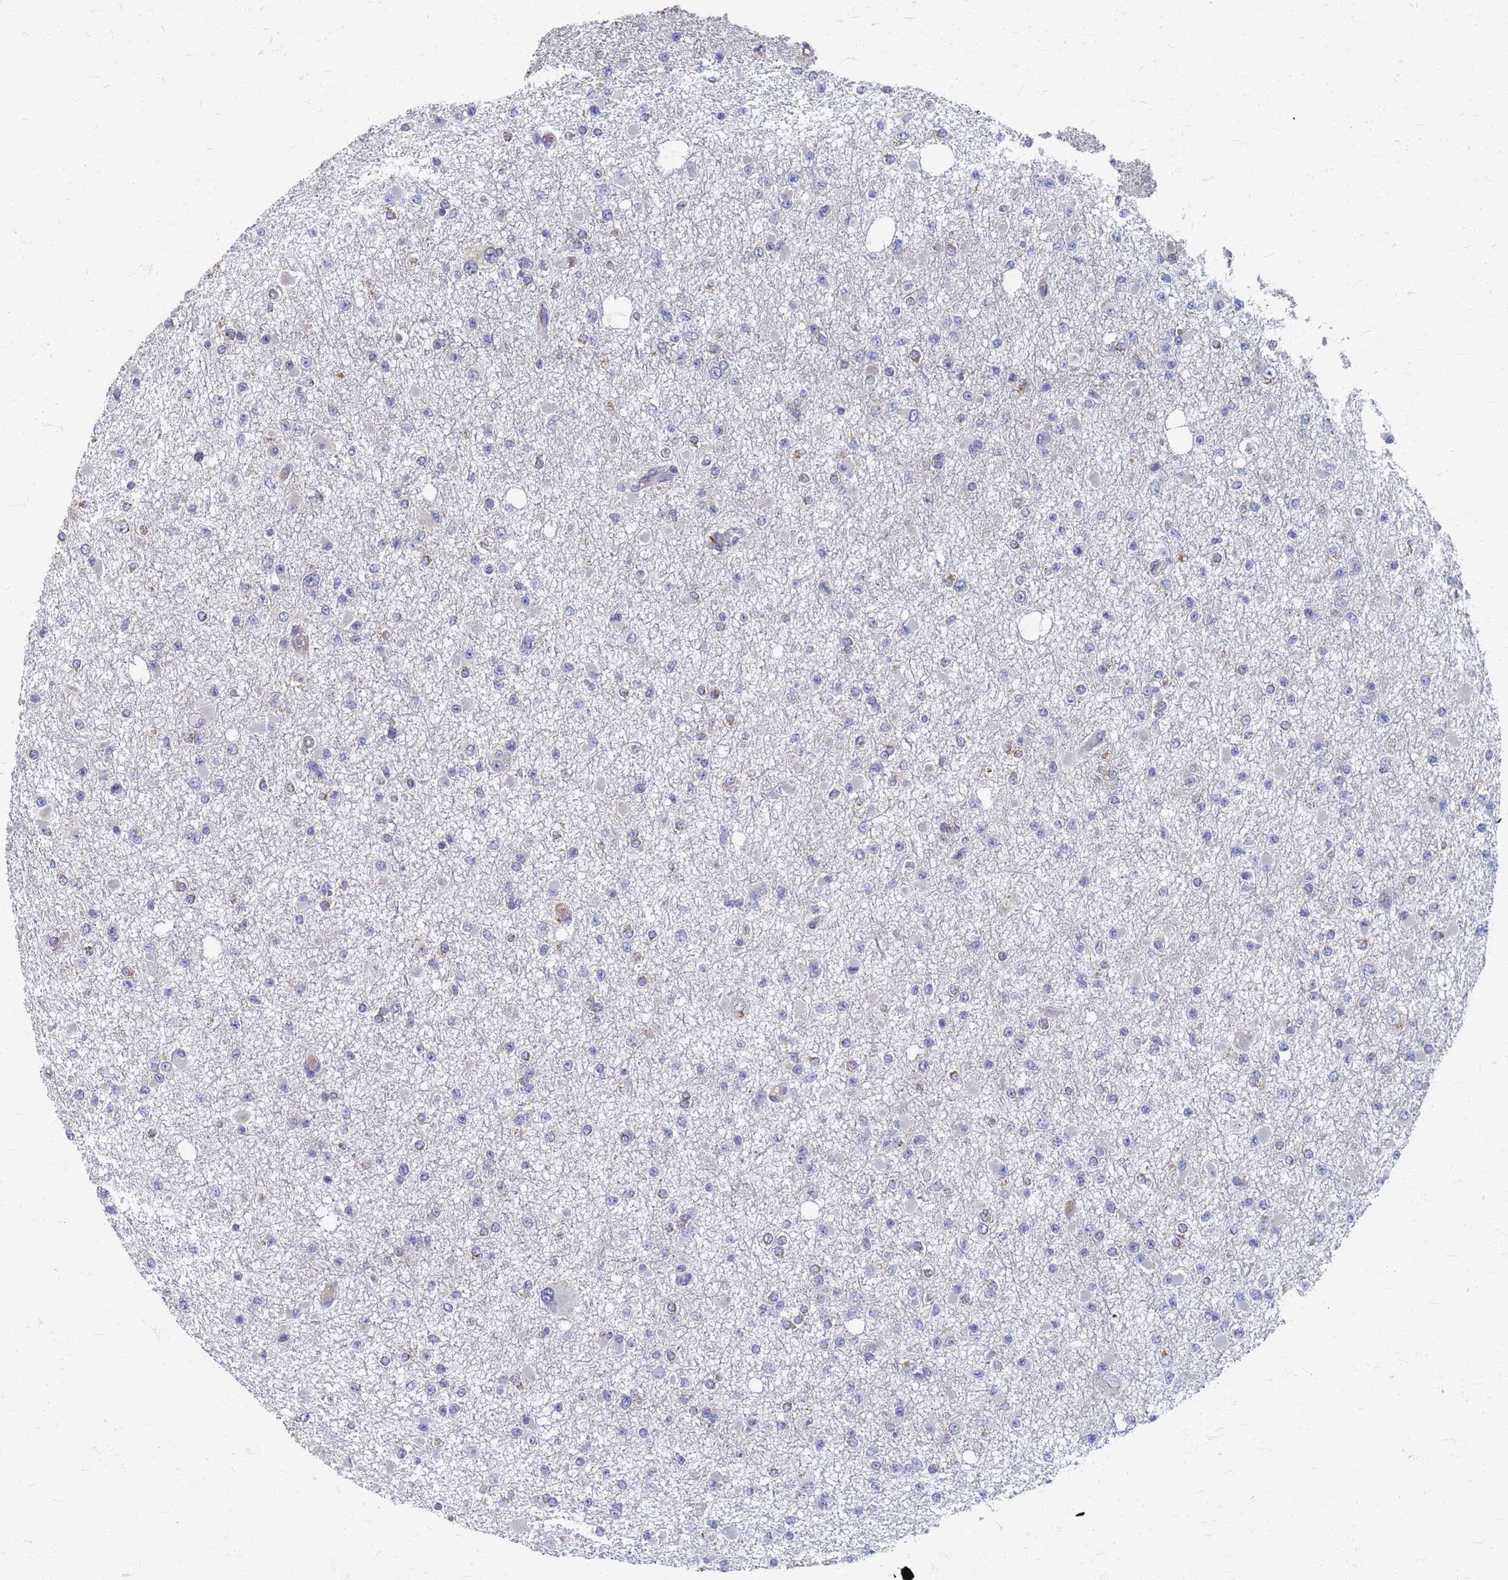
{"staining": {"intensity": "weak", "quantity": "<25%", "location": "cytoplasmic/membranous"}, "tissue": "glioma", "cell_type": "Tumor cells", "image_type": "cancer", "snomed": [{"axis": "morphology", "description": "Glioma, malignant, Low grade"}, {"axis": "topography", "description": "Brain"}], "caption": "Histopathology image shows no protein staining in tumor cells of glioma tissue.", "gene": "ATPAF1", "patient": {"sex": "female", "age": 22}}